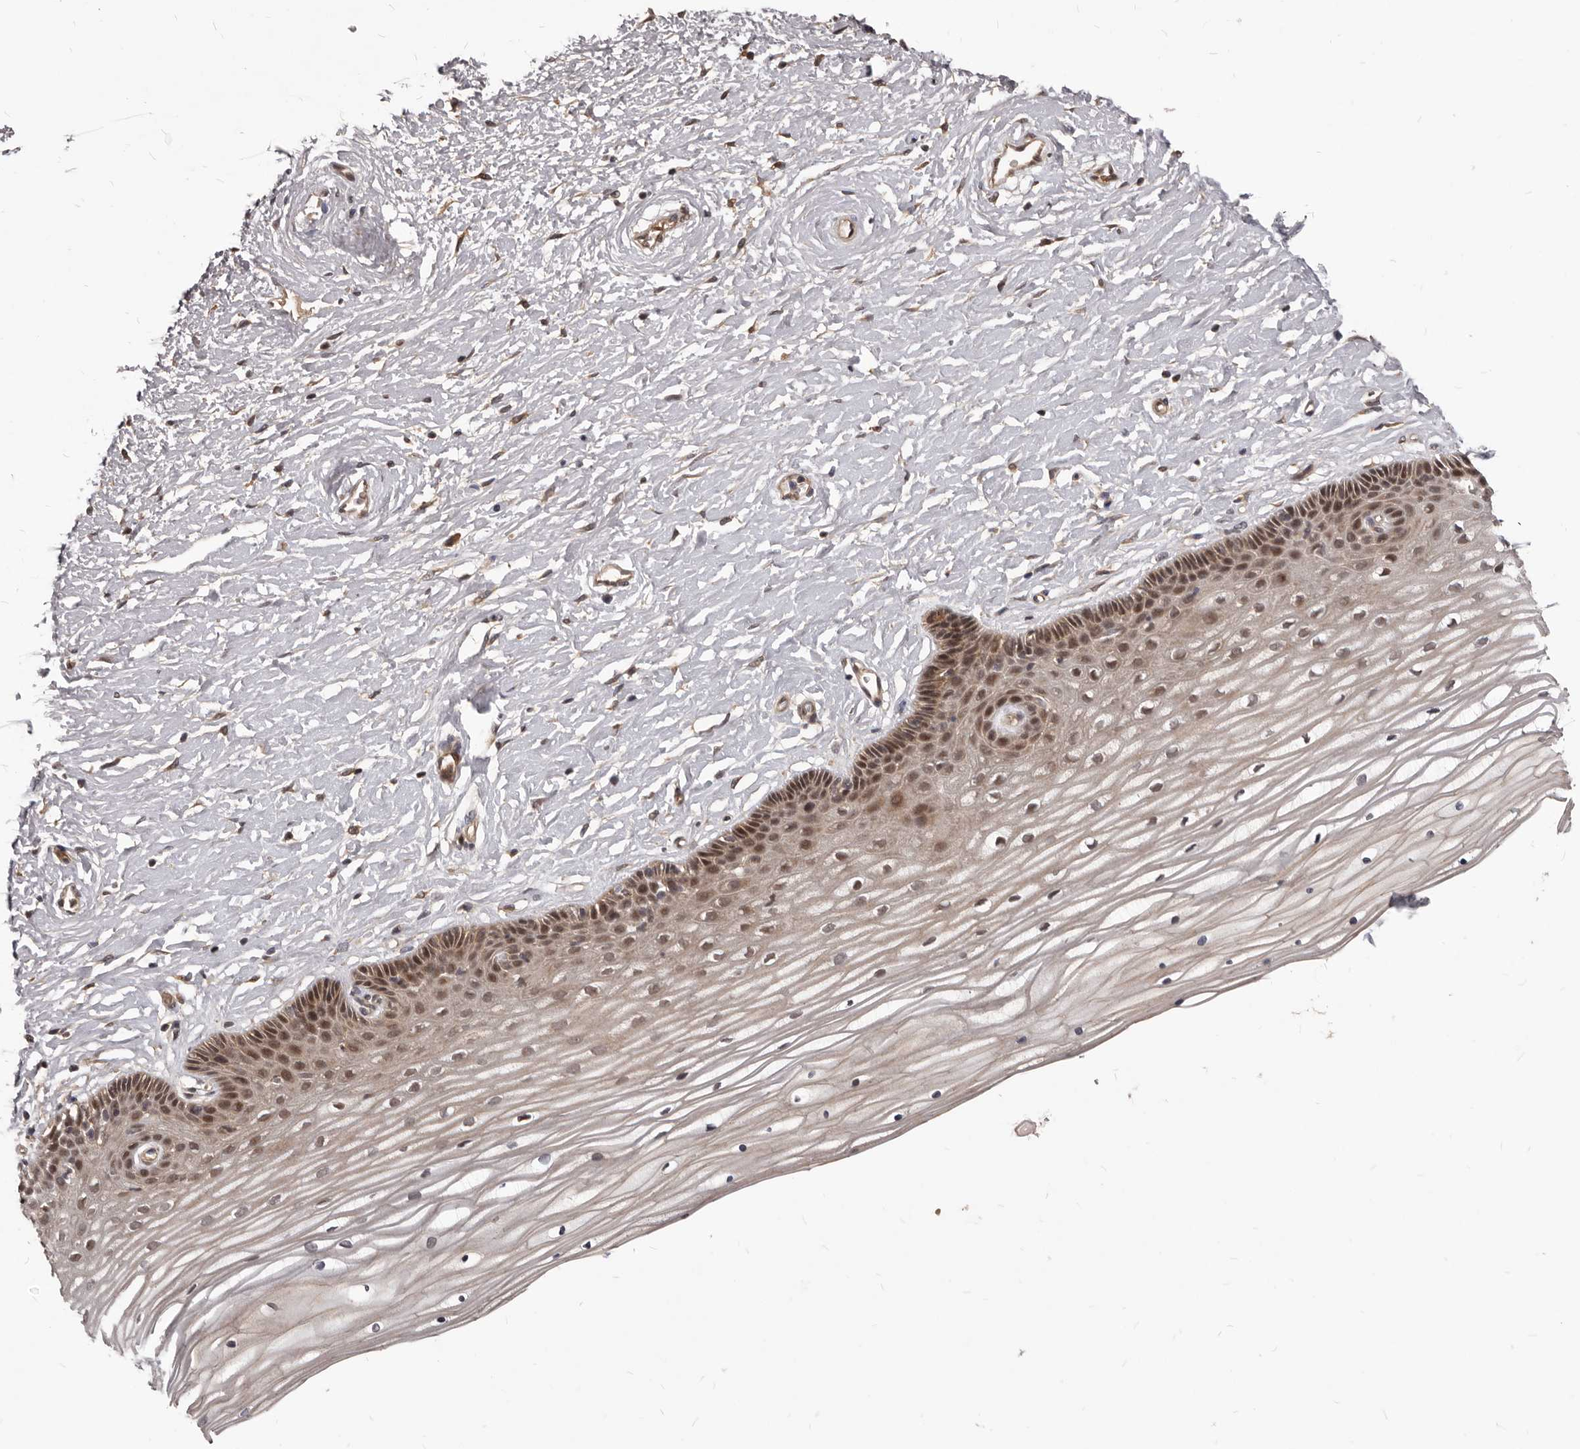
{"staining": {"intensity": "moderate", "quantity": ">75%", "location": "cytoplasmic/membranous,nuclear"}, "tissue": "vagina", "cell_type": "Squamous epithelial cells", "image_type": "normal", "snomed": [{"axis": "morphology", "description": "Normal tissue, NOS"}, {"axis": "topography", "description": "Vagina"}, {"axis": "topography", "description": "Cervix"}], "caption": "Moderate cytoplasmic/membranous,nuclear expression is present in approximately >75% of squamous epithelial cells in benign vagina.", "gene": "GABPB2", "patient": {"sex": "female", "age": 40}}